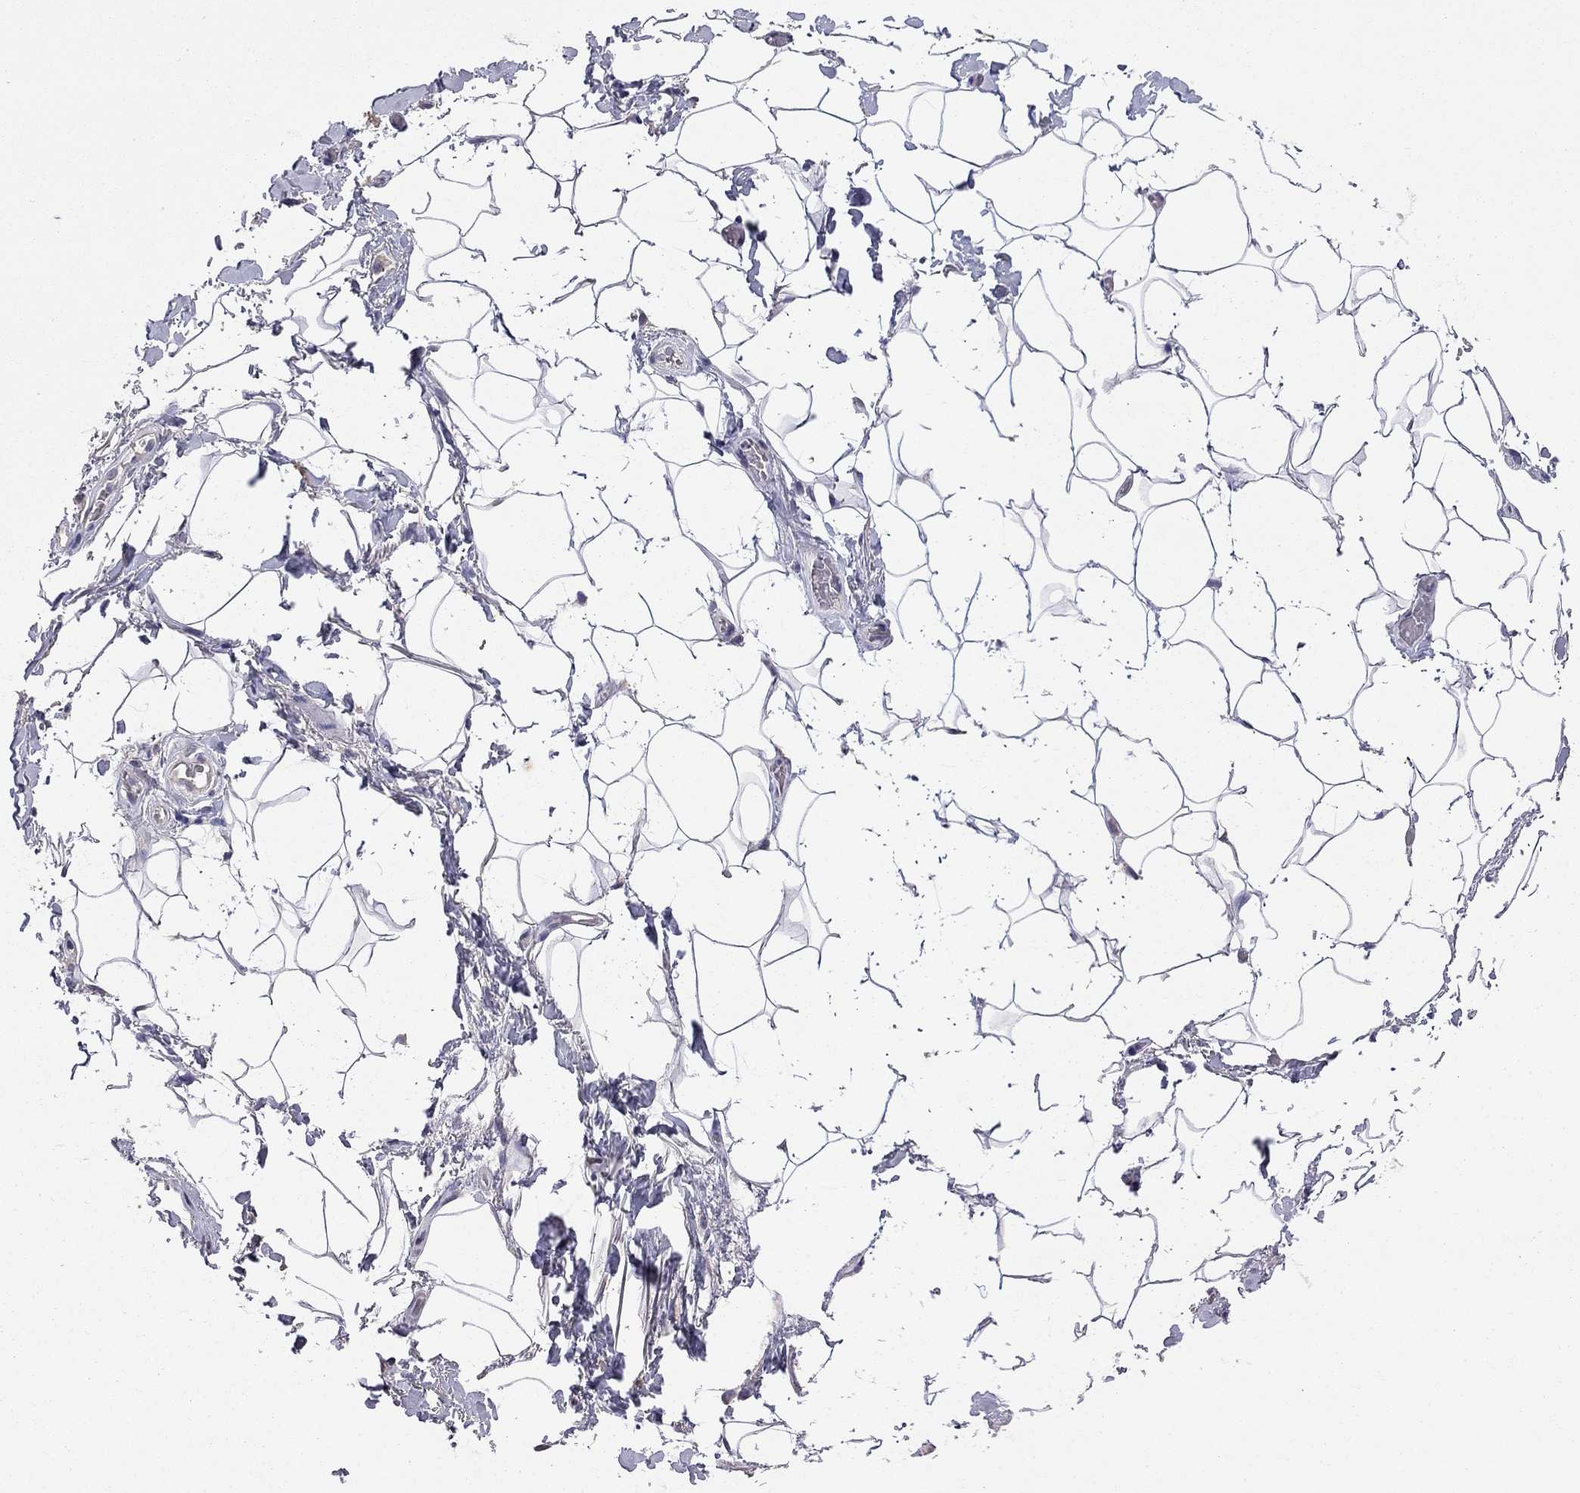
{"staining": {"intensity": "negative", "quantity": "none", "location": "none"}, "tissue": "adipose tissue", "cell_type": "Adipocytes", "image_type": "normal", "snomed": [{"axis": "morphology", "description": "Normal tissue, NOS"}, {"axis": "topography", "description": "Anal"}, {"axis": "topography", "description": "Peripheral nerve tissue"}], "caption": "Immunohistochemical staining of benign human adipose tissue shows no significant positivity in adipocytes. The staining is performed using DAB brown chromogen with nuclei counter-stained in using hematoxylin.", "gene": "WNK3", "patient": {"sex": "male", "age": 53}}